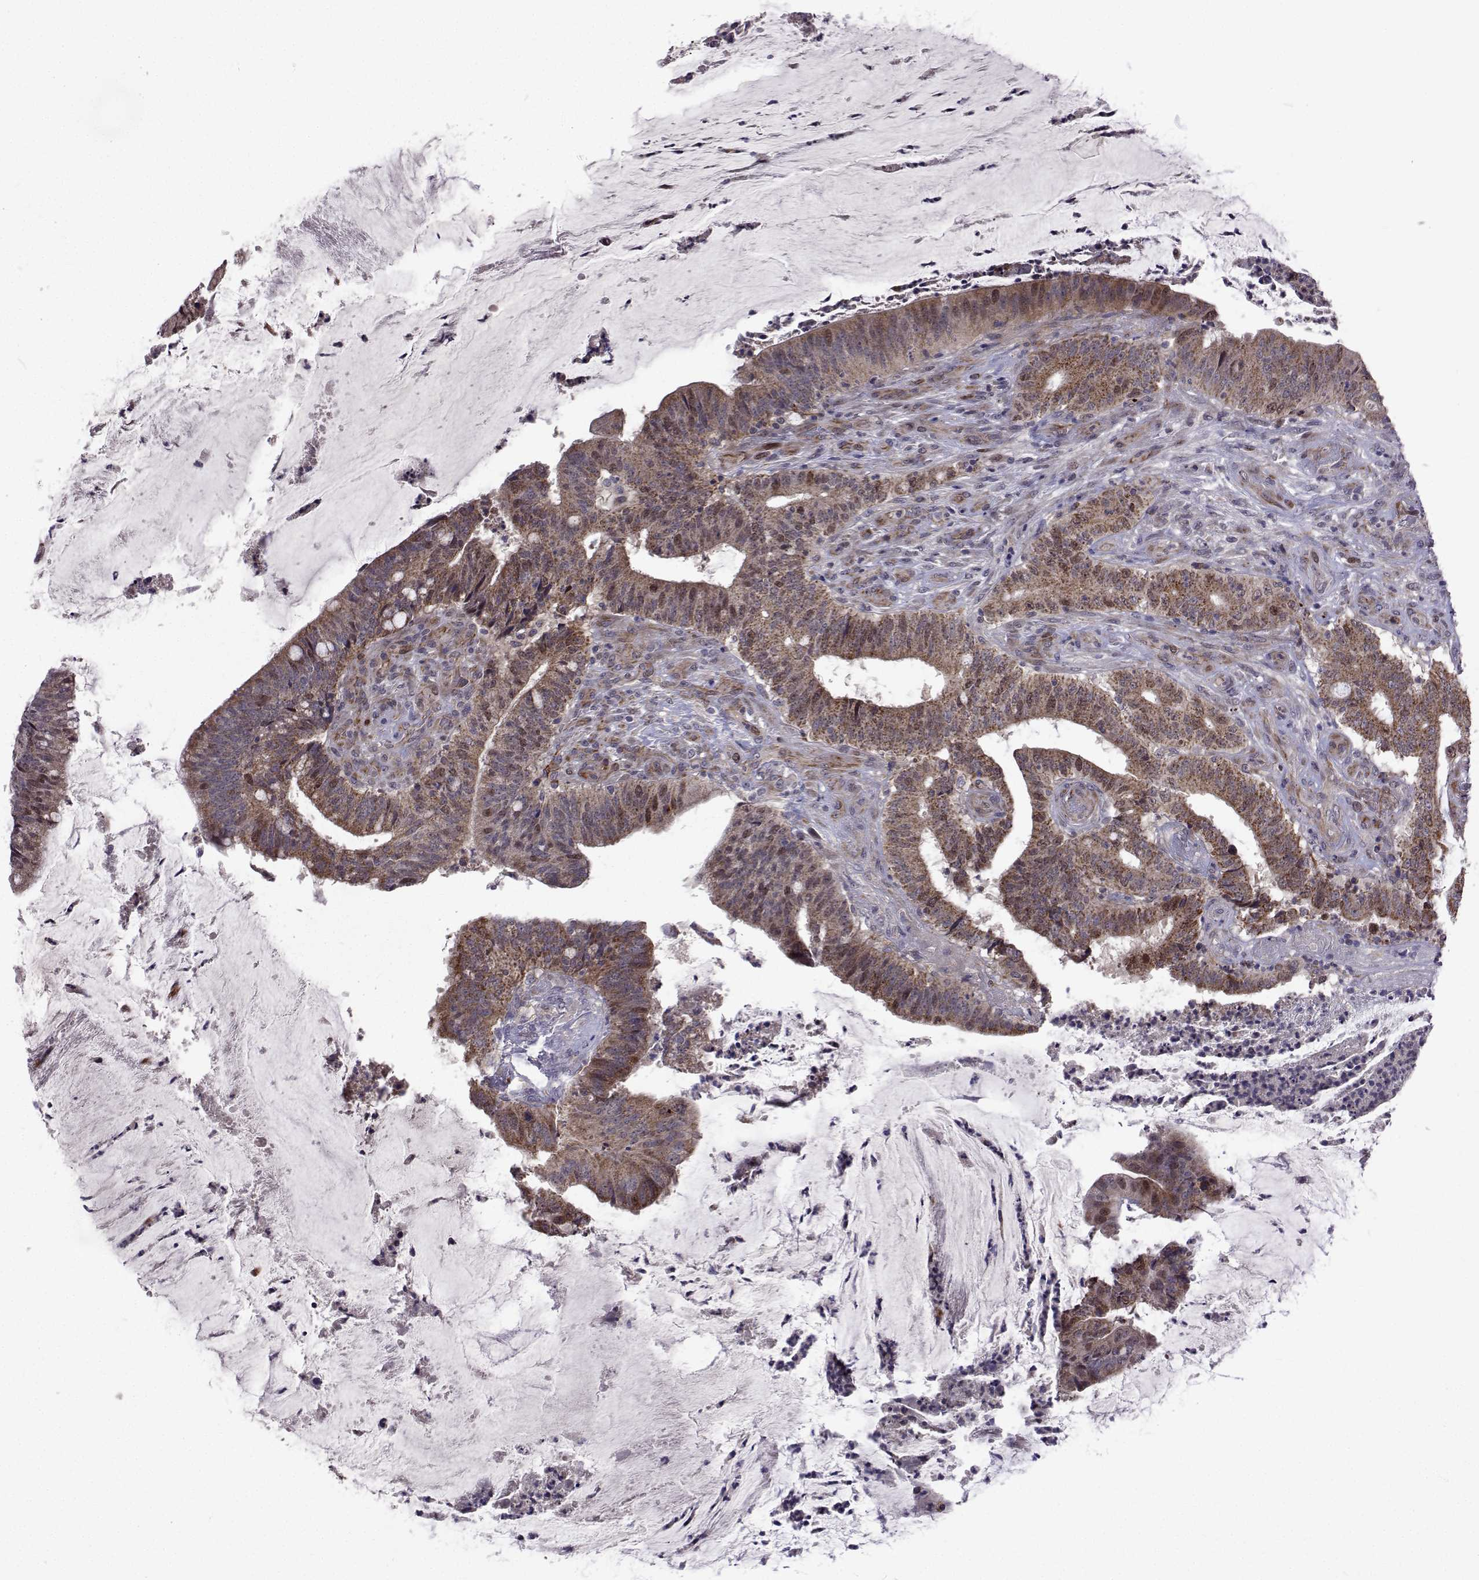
{"staining": {"intensity": "moderate", "quantity": ">75%", "location": "cytoplasmic/membranous,nuclear"}, "tissue": "colorectal cancer", "cell_type": "Tumor cells", "image_type": "cancer", "snomed": [{"axis": "morphology", "description": "Adenocarcinoma, NOS"}, {"axis": "topography", "description": "Colon"}], "caption": "Immunohistochemical staining of colorectal adenocarcinoma demonstrates medium levels of moderate cytoplasmic/membranous and nuclear protein staining in approximately >75% of tumor cells.", "gene": "DHTKD1", "patient": {"sex": "female", "age": 43}}